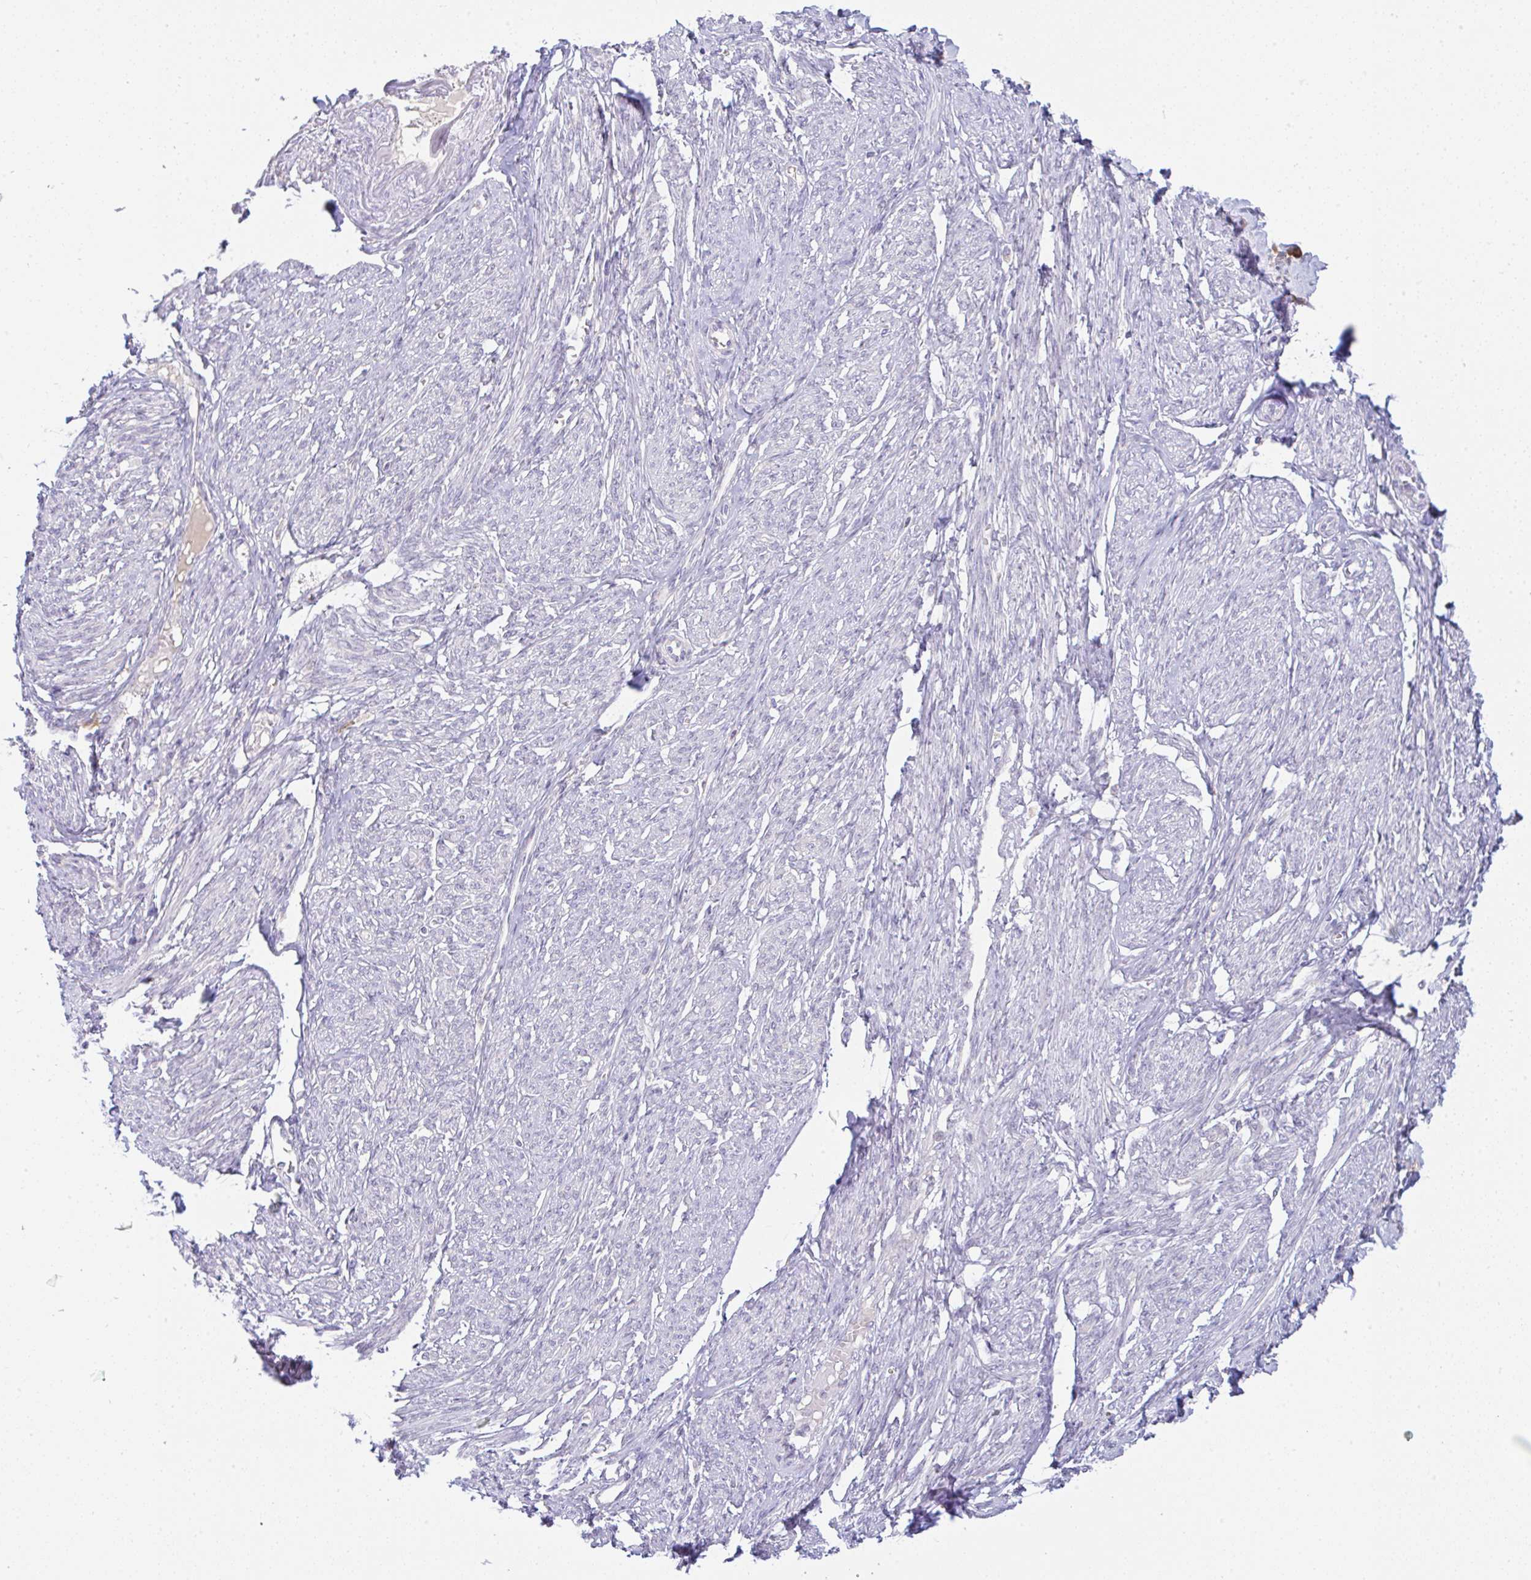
{"staining": {"intensity": "moderate", "quantity": "<25%", "location": "nuclear"}, "tissue": "smooth muscle", "cell_type": "Smooth muscle cells", "image_type": "normal", "snomed": [{"axis": "morphology", "description": "Normal tissue, NOS"}, {"axis": "topography", "description": "Smooth muscle"}], "caption": "The immunohistochemical stain shows moderate nuclear expression in smooth muscle cells of normal smooth muscle.", "gene": "DERL2", "patient": {"sex": "female", "age": 65}}